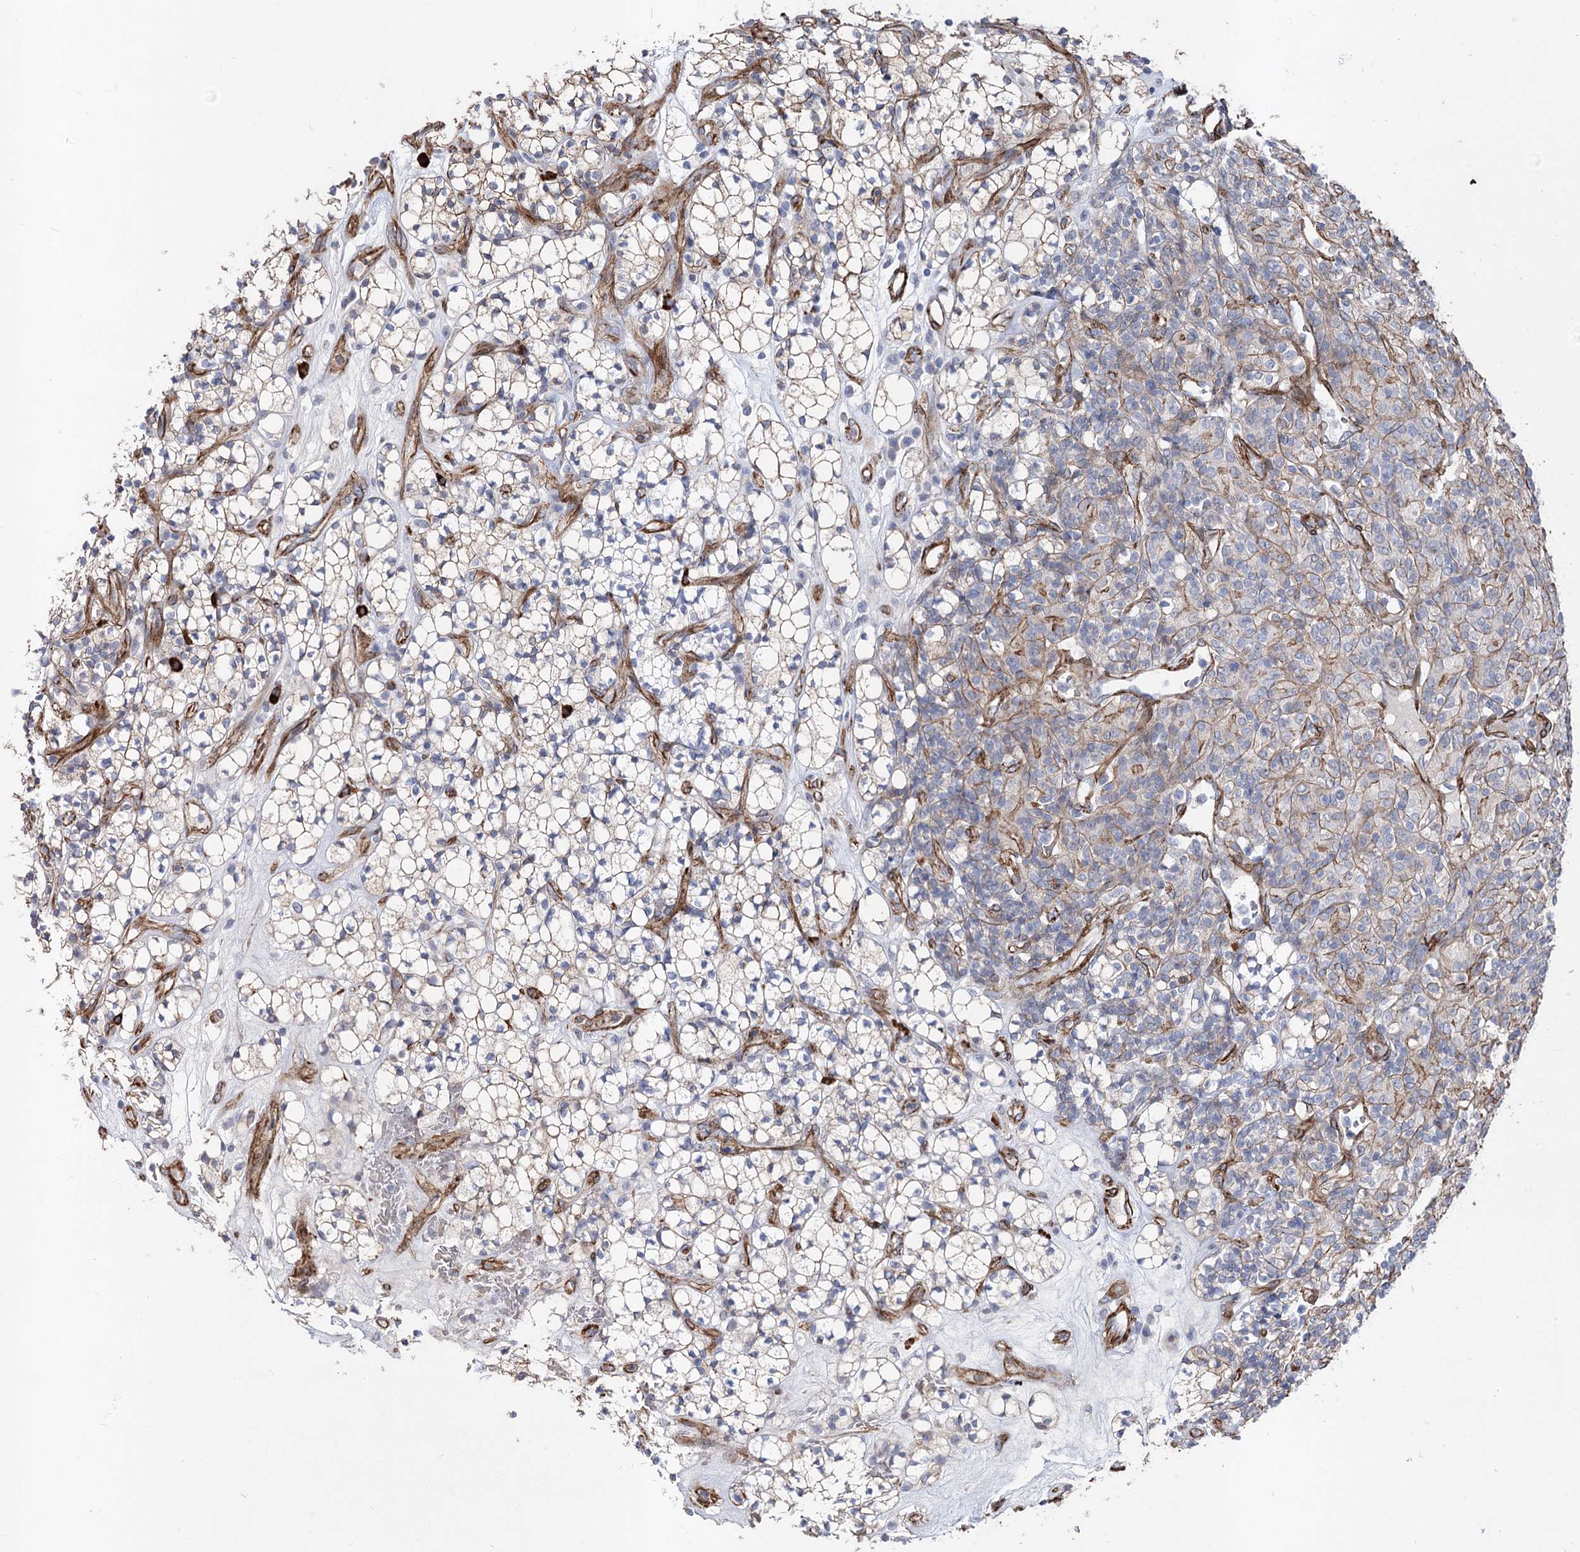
{"staining": {"intensity": "weak", "quantity": "<25%", "location": "cytoplasmic/membranous"}, "tissue": "renal cancer", "cell_type": "Tumor cells", "image_type": "cancer", "snomed": [{"axis": "morphology", "description": "Adenocarcinoma, NOS"}, {"axis": "topography", "description": "Kidney"}], "caption": "This is an IHC histopathology image of human renal cancer. There is no expression in tumor cells.", "gene": "ARHGAP20", "patient": {"sex": "male", "age": 77}}